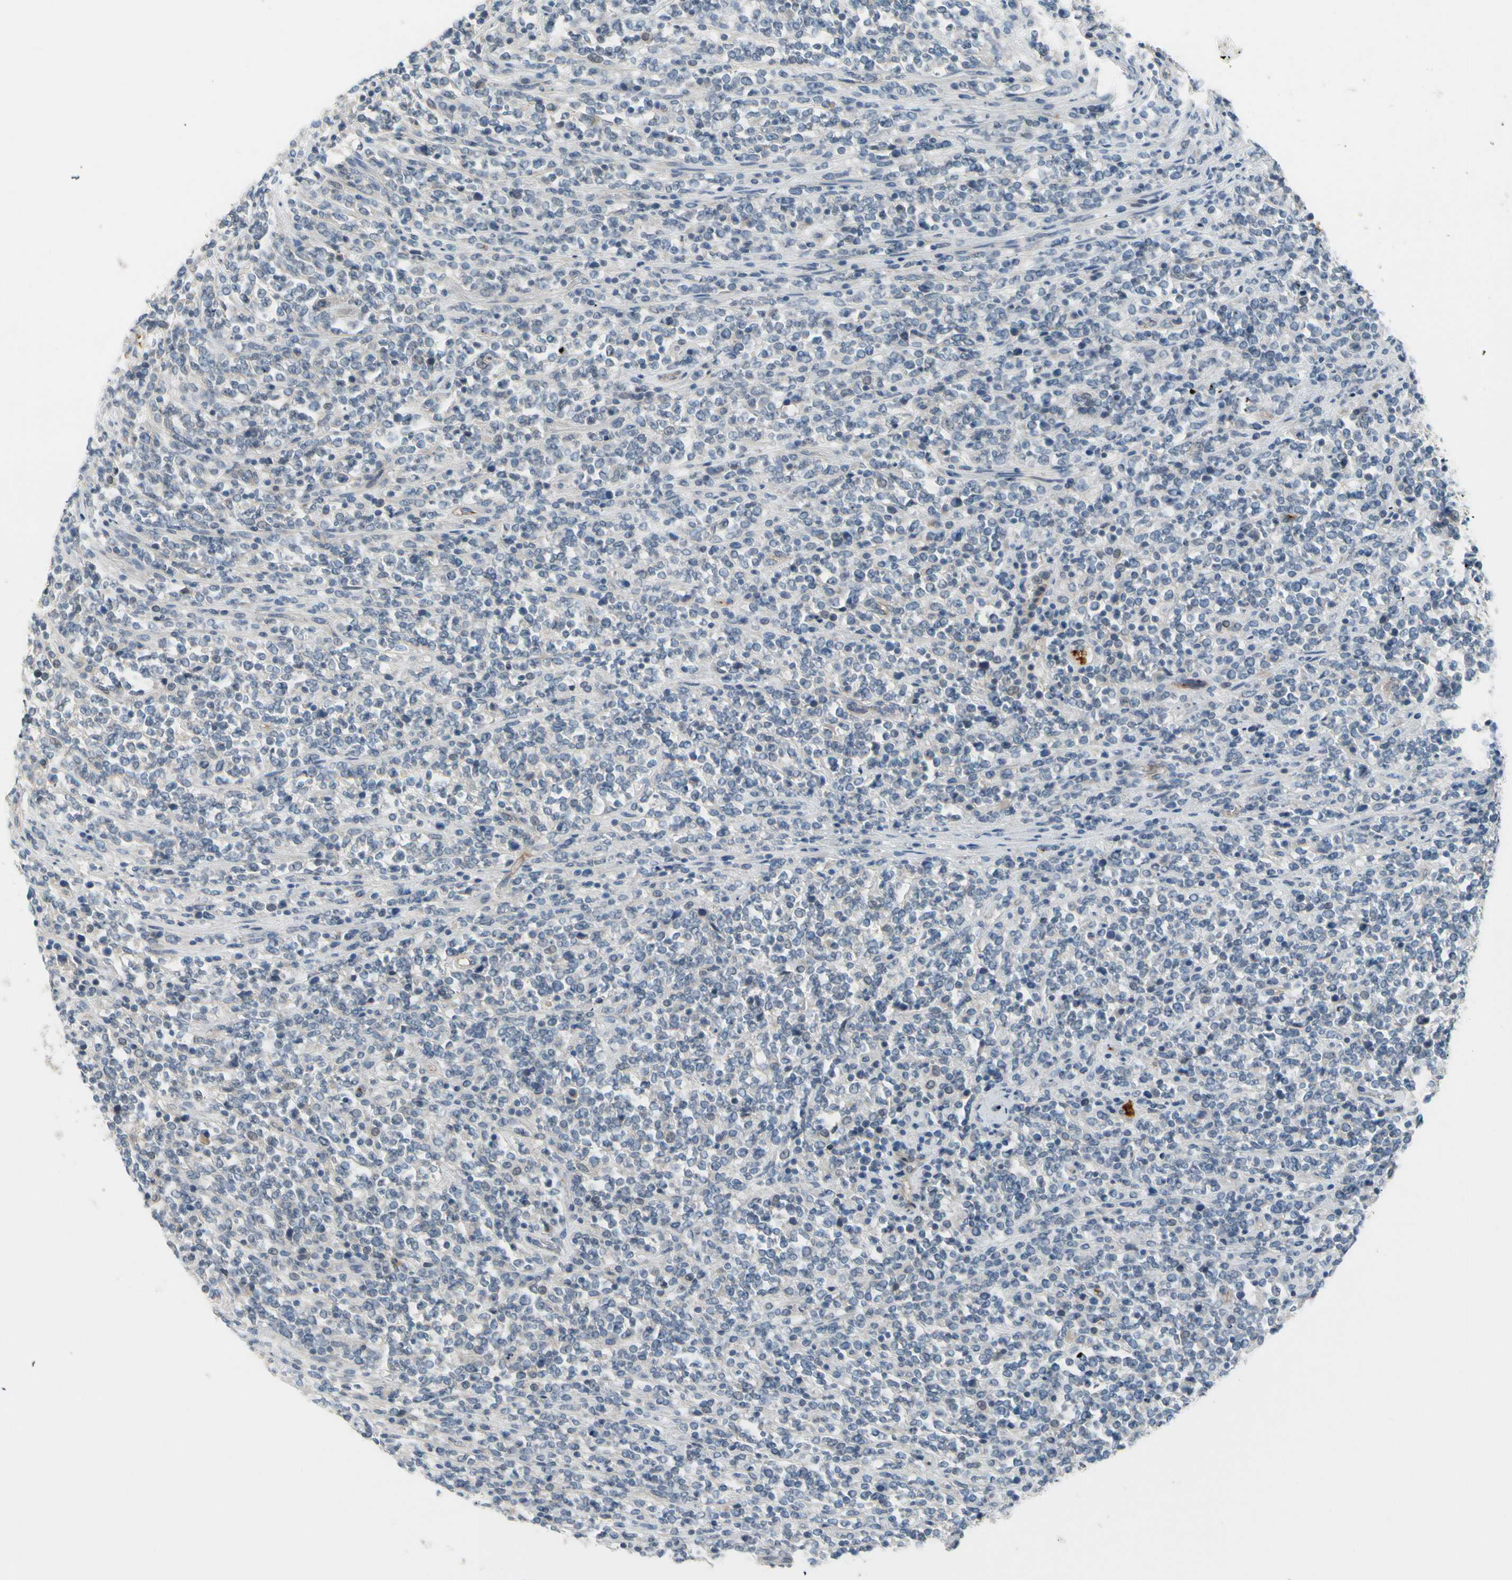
{"staining": {"intensity": "negative", "quantity": "none", "location": "none"}, "tissue": "lymphoma", "cell_type": "Tumor cells", "image_type": "cancer", "snomed": [{"axis": "morphology", "description": "Malignant lymphoma, non-Hodgkin's type, High grade"}, {"axis": "topography", "description": "Soft tissue"}], "caption": "Tumor cells are negative for brown protein staining in malignant lymphoma, non-Hodgkin's type (high-grade).", "gene": "CNDP1", "patient": {"sex": "male", "age": 18}}